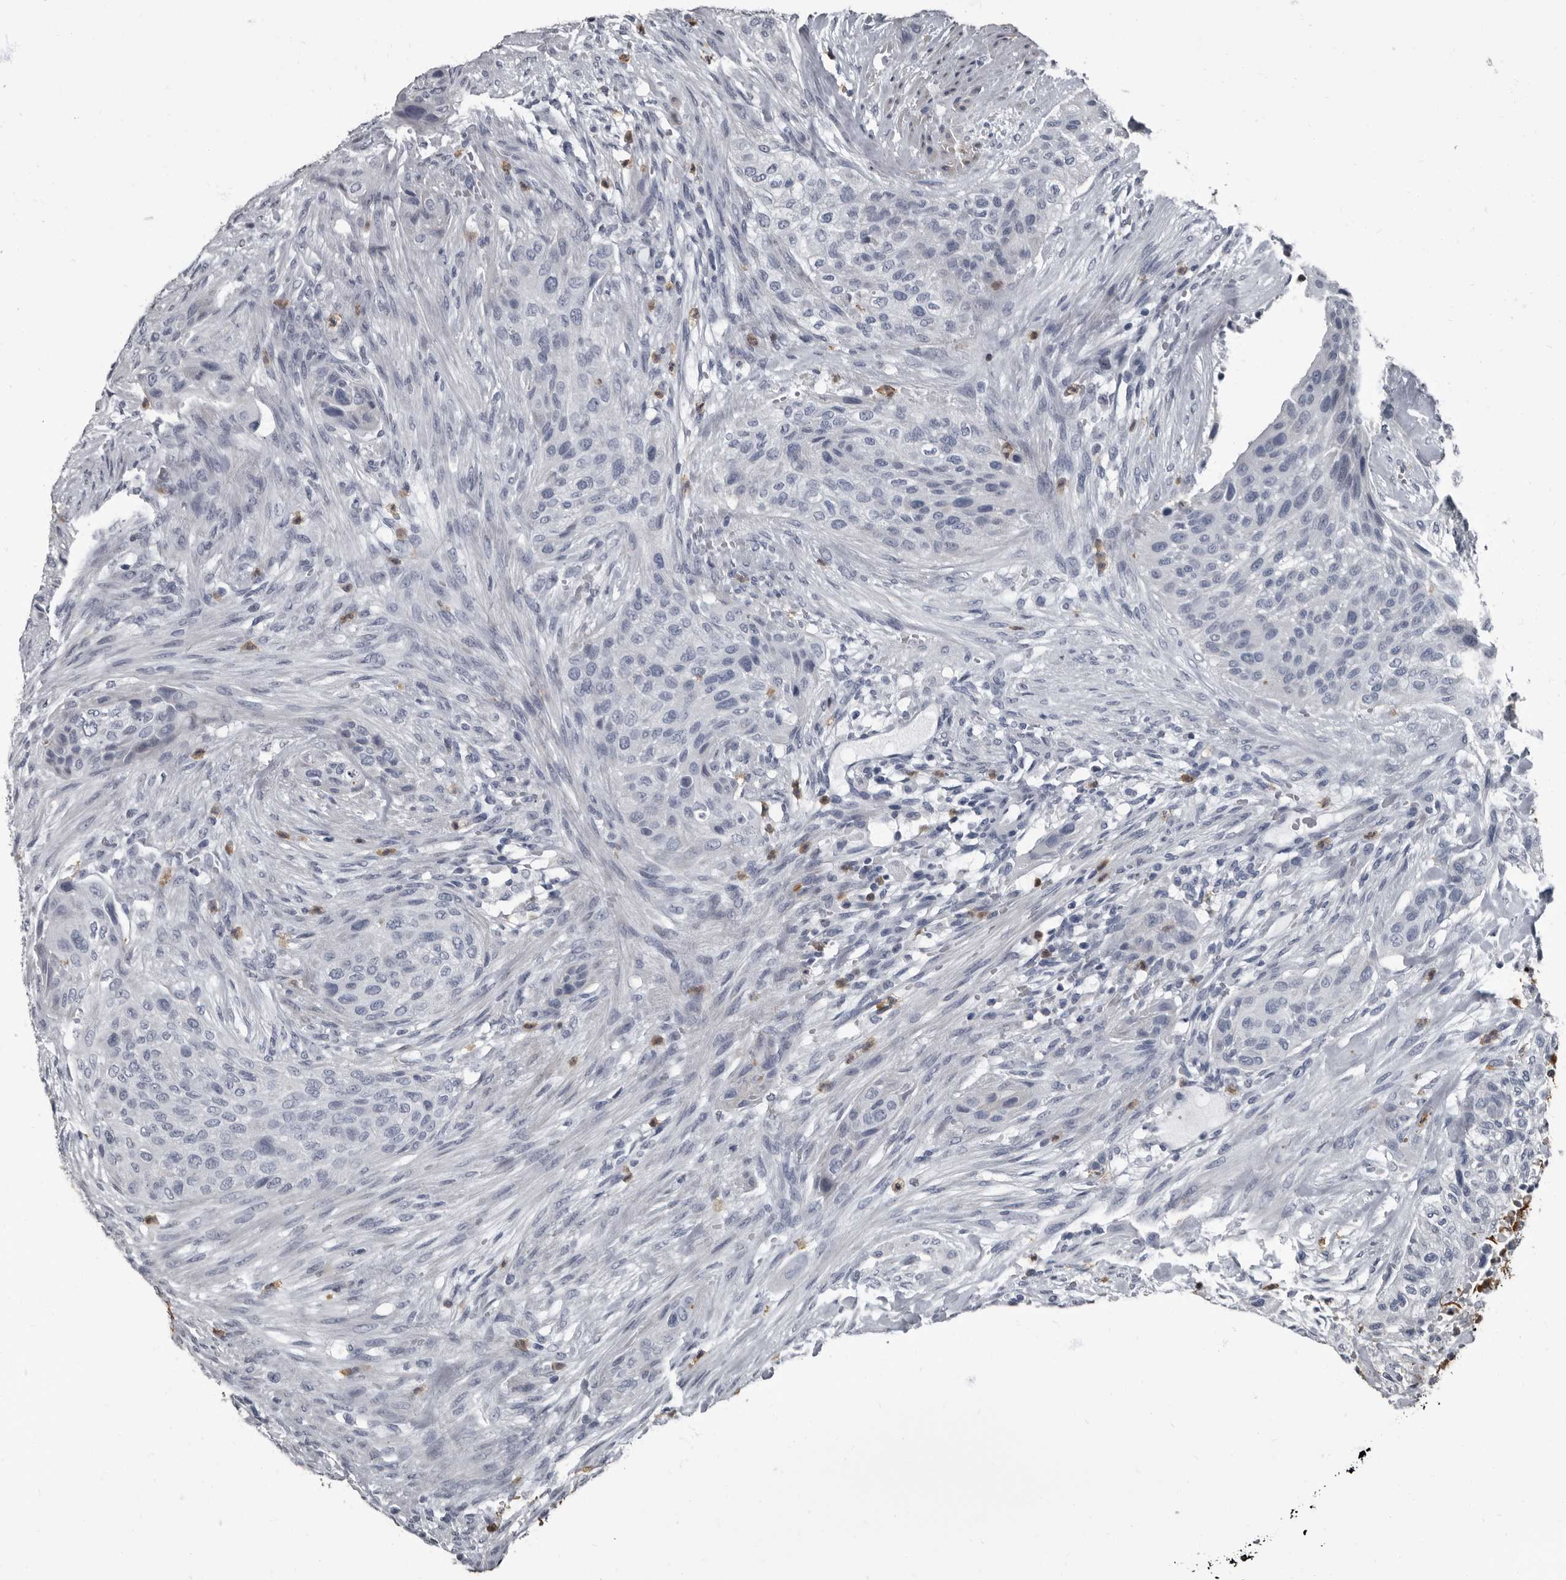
{"staining": {"intensity": "negative", "quantity": "none", "location": "none"}, "tissue": "urothelial cancer", "cell_type": "Tumor cells", "image_type": "cancer", "snomed": [{"axis": "morphology", "description": "Urothelial carcinoma, High grade"}, {"axis": "topography", "description": "Urinary bladder"}], "caption": "DAB immunohistochemical staining of urothelial cancer reveals no significant expression in tumor cells. Brightfield microscopy of IHC stained with DAB (3,3'-diaminobenzidine) (brown) and hematoxylin (blue), captured at high magnification.", "gene": "TPD52L1", "patient": {"sex": "male", "age": 35}}